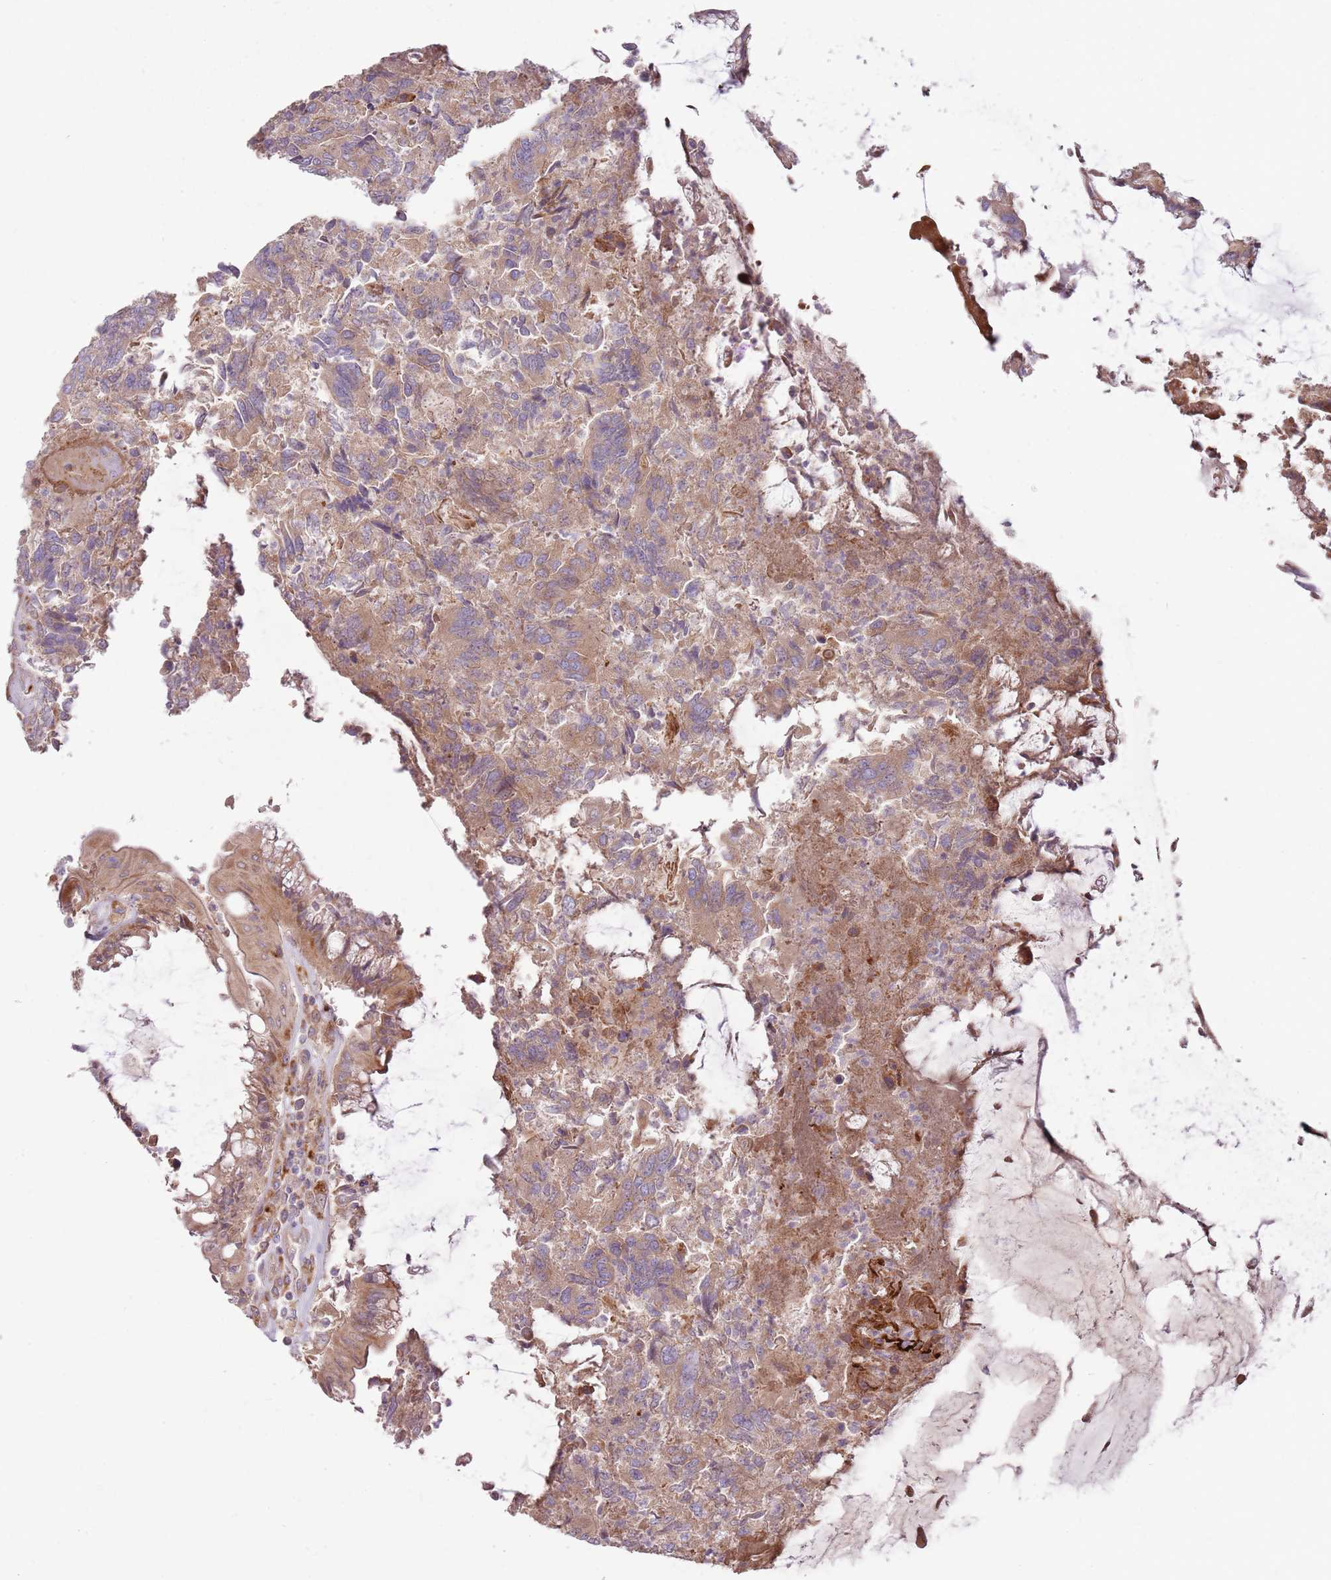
{"staining": {"intensity": "moderate", "quantity": ">75%", "location": "cytoplasmic/membranous"}, "tissue": "colorectal cancer", "cell_type": "Tumor cells", "image_type": "cancer", "snomed": [{"axis": "morphology", "description": "Adenocarcinoma, NOS"}, {"axis": "topography", "description": "Colon"}], "caption": "A photomicrograph of adenocarcinoma (colorectal) stained for a protein shows moderate cytoplasmic/membranous brown staining in tumor cells. (DAB IHC with brightfield microscopy, high magnification).", "gene": "EMC1", "patient": {"sex": "female", "age": 67}}